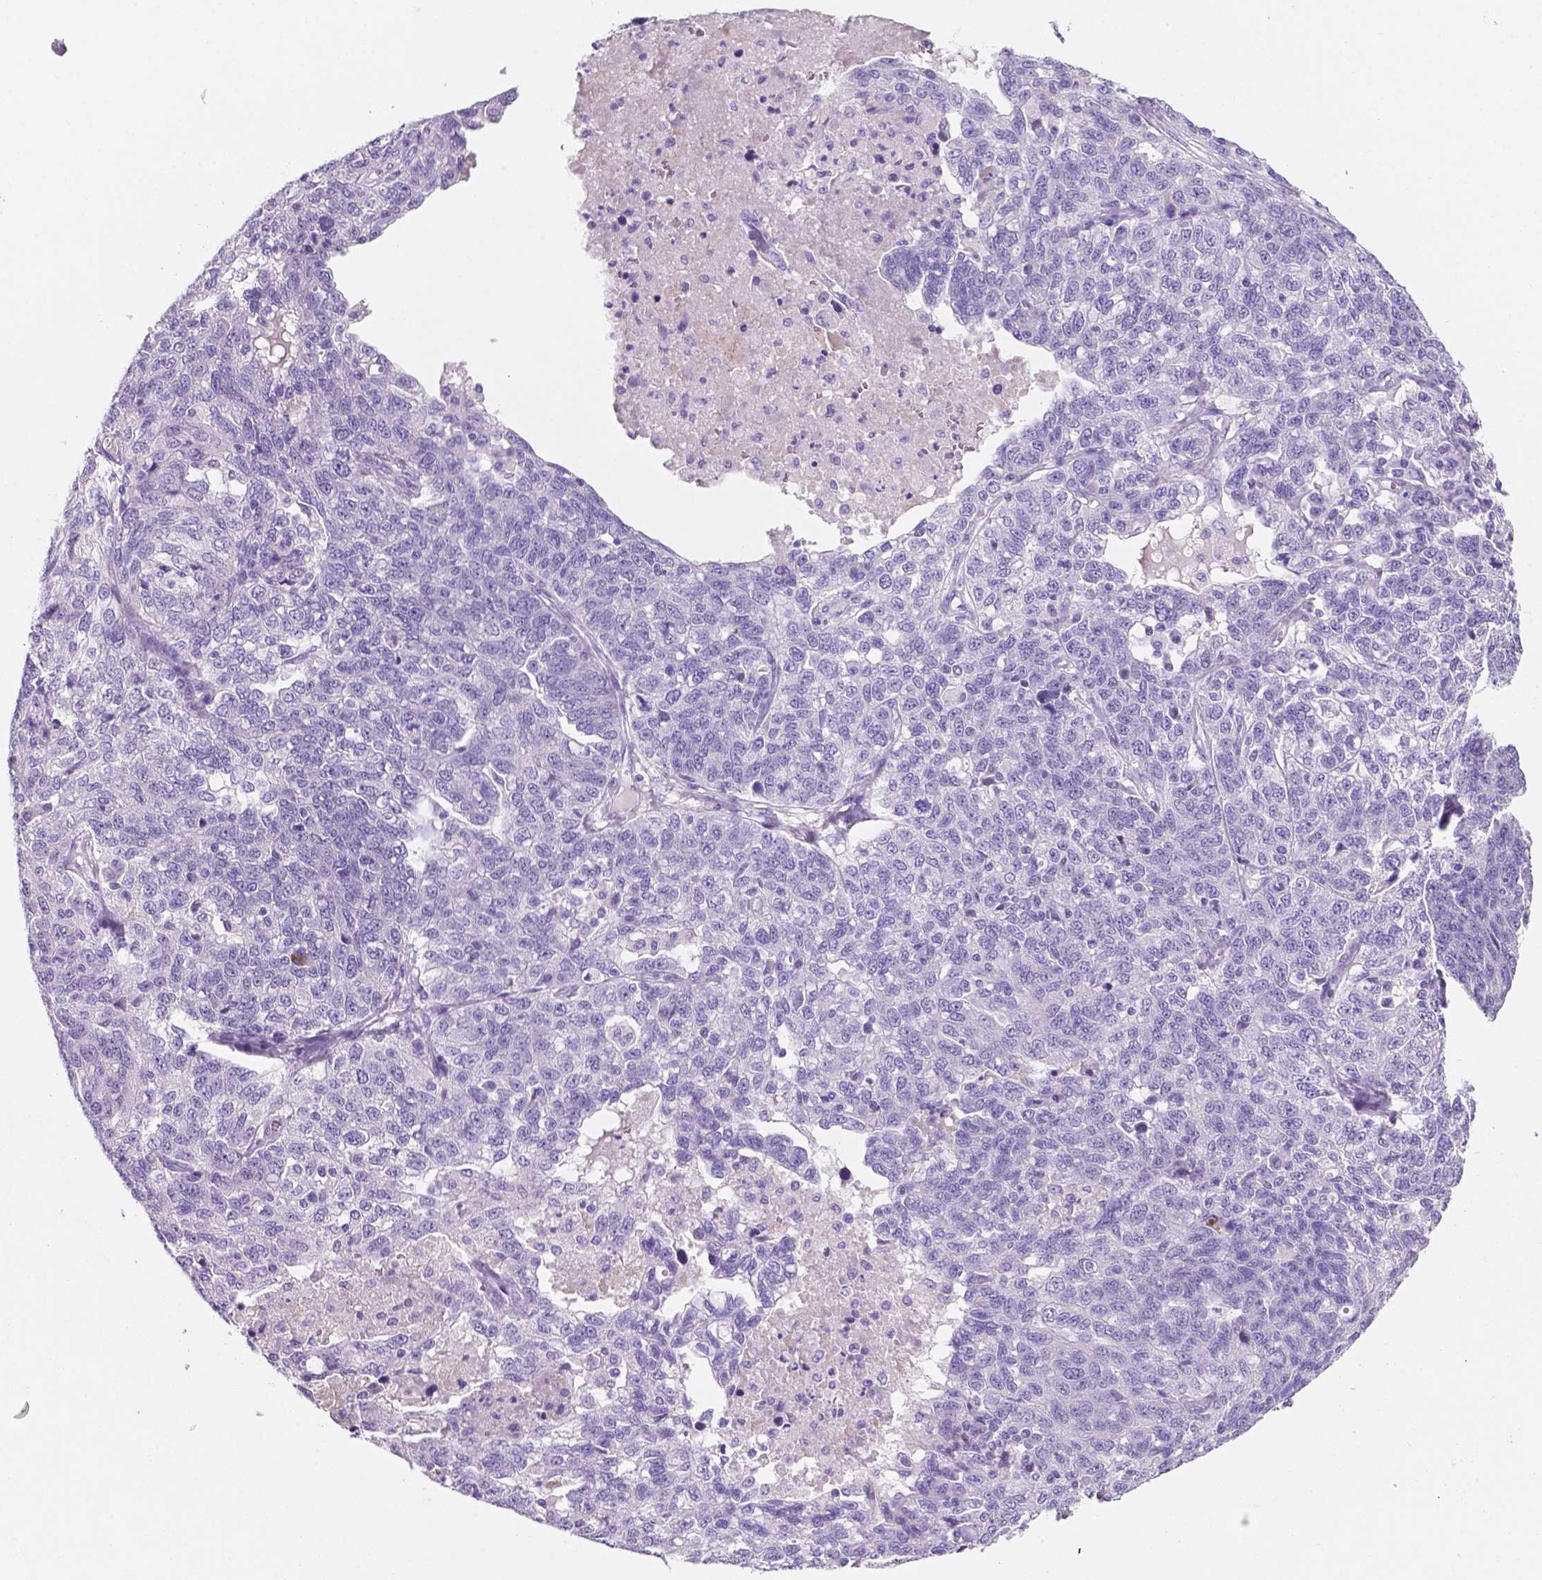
{"staining": {"intensity": "negative", "quantity": "none", "location": "none"}, "tissue": "ovarian cancer", "cell_type": "Tumor cells", "image_type": "cancer", "snomed": [{"axis": "morphology", "description": "Cystadenocarcinoma, serous, NOS"}, {"axis": "topography", "description": "Ovary"}], "caption": "High magnification brightfield microscopy of serous cystadenocarcinoma (ovarian) stained with DAB (brown) and counterstained with hematoxylin (blue): tumor cells show no significant positivity. (DAB IHC with hematoxylin counter stain).", "gene": "EBLN2", "patient": {"sex": "female", "age": 71}}